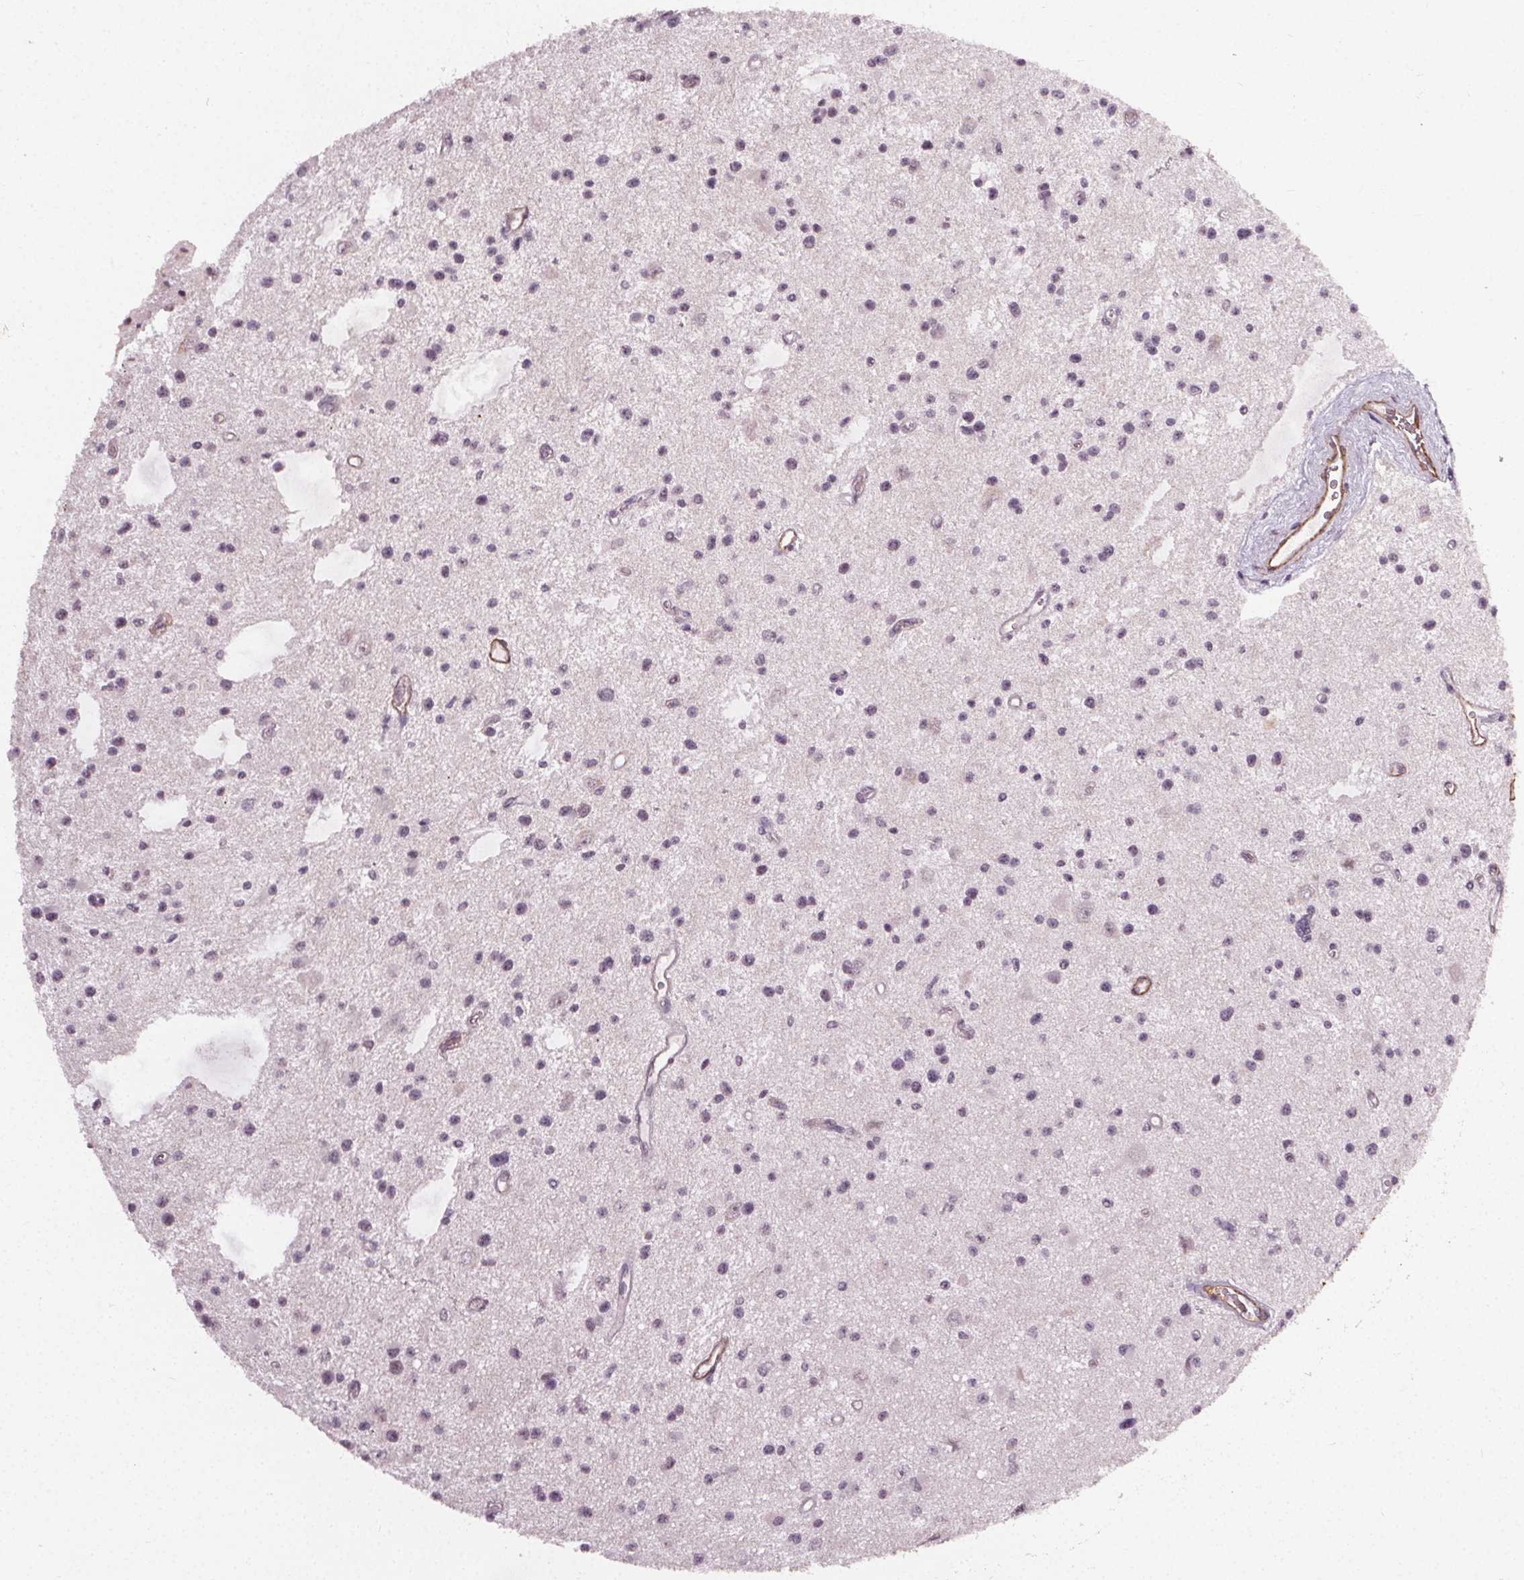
{"staining": {"intensity": "negative", "quantity": "none", "location": "none"}, "tissue": "glioma", "cell_type": "Tumor cells", "image_type": "cancer", "snomed": [{"axis": "morphology", "description": "Glioma, malignant, Low grade"}, {"axis": "topography", "description": "Brain"}], "caption": "This is a image of immunohistochemistry staining of malignant glioma (low-grade), which shows no staining in tumor cells.", "gene": "PKP1", "patient": {"sex": "male", "age": 43}}